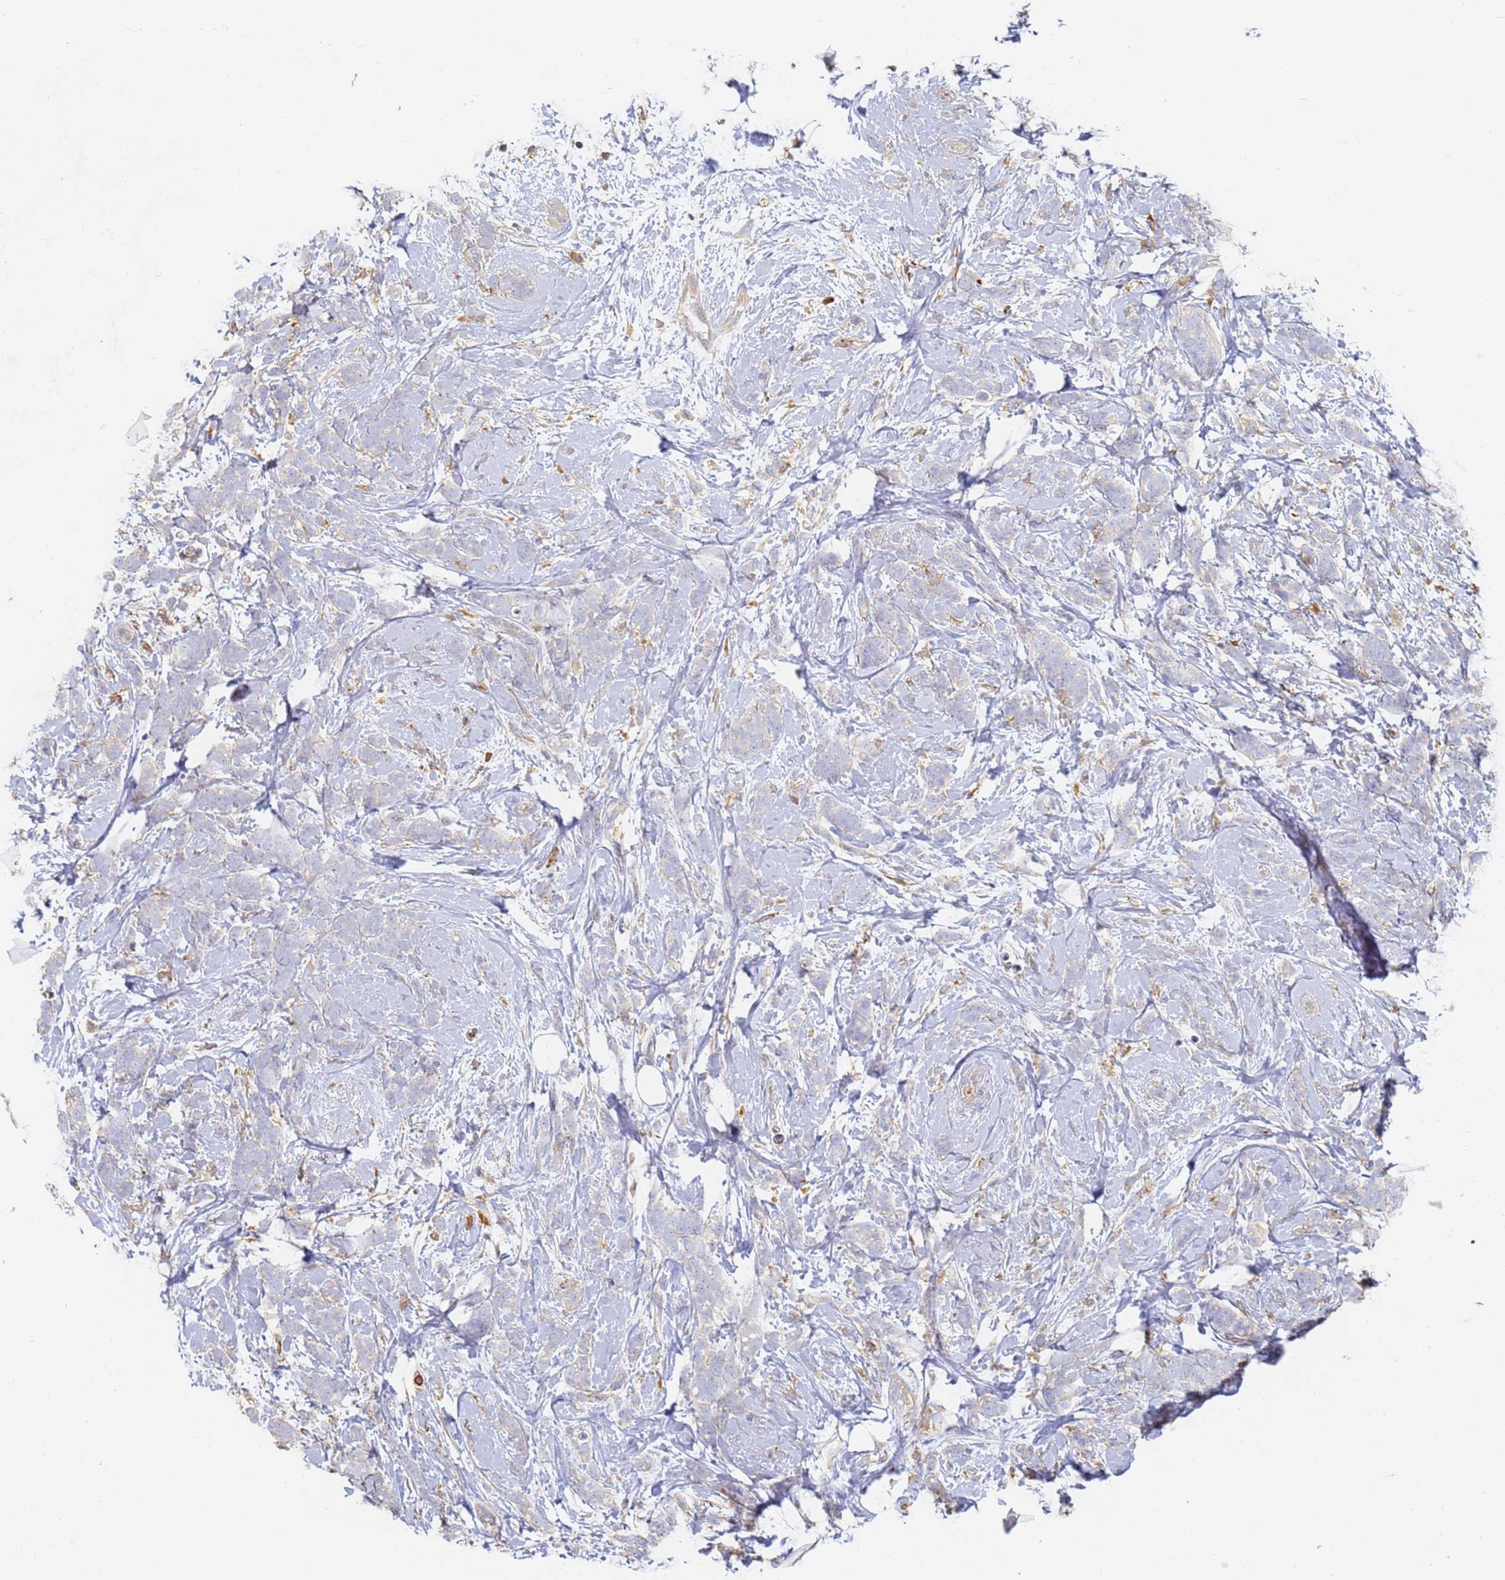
{"staining": {"intensity": "negative", "quantity": "none", "location": "none"}, "tissue": "breast cancer", "cell_type": "Tumor cells", "image_type": "cancer", "snomed": [{"axis": "morphology", "description": "Lobular carcinoma"}, {"axis": "topography", "description": "Breast"}], "caption": "Immunohistochemical staining of breast cancer displays no significant positivity in tumor cells.", "gene": "BIN2", "patient": {"sex": "female", "age": 58}}